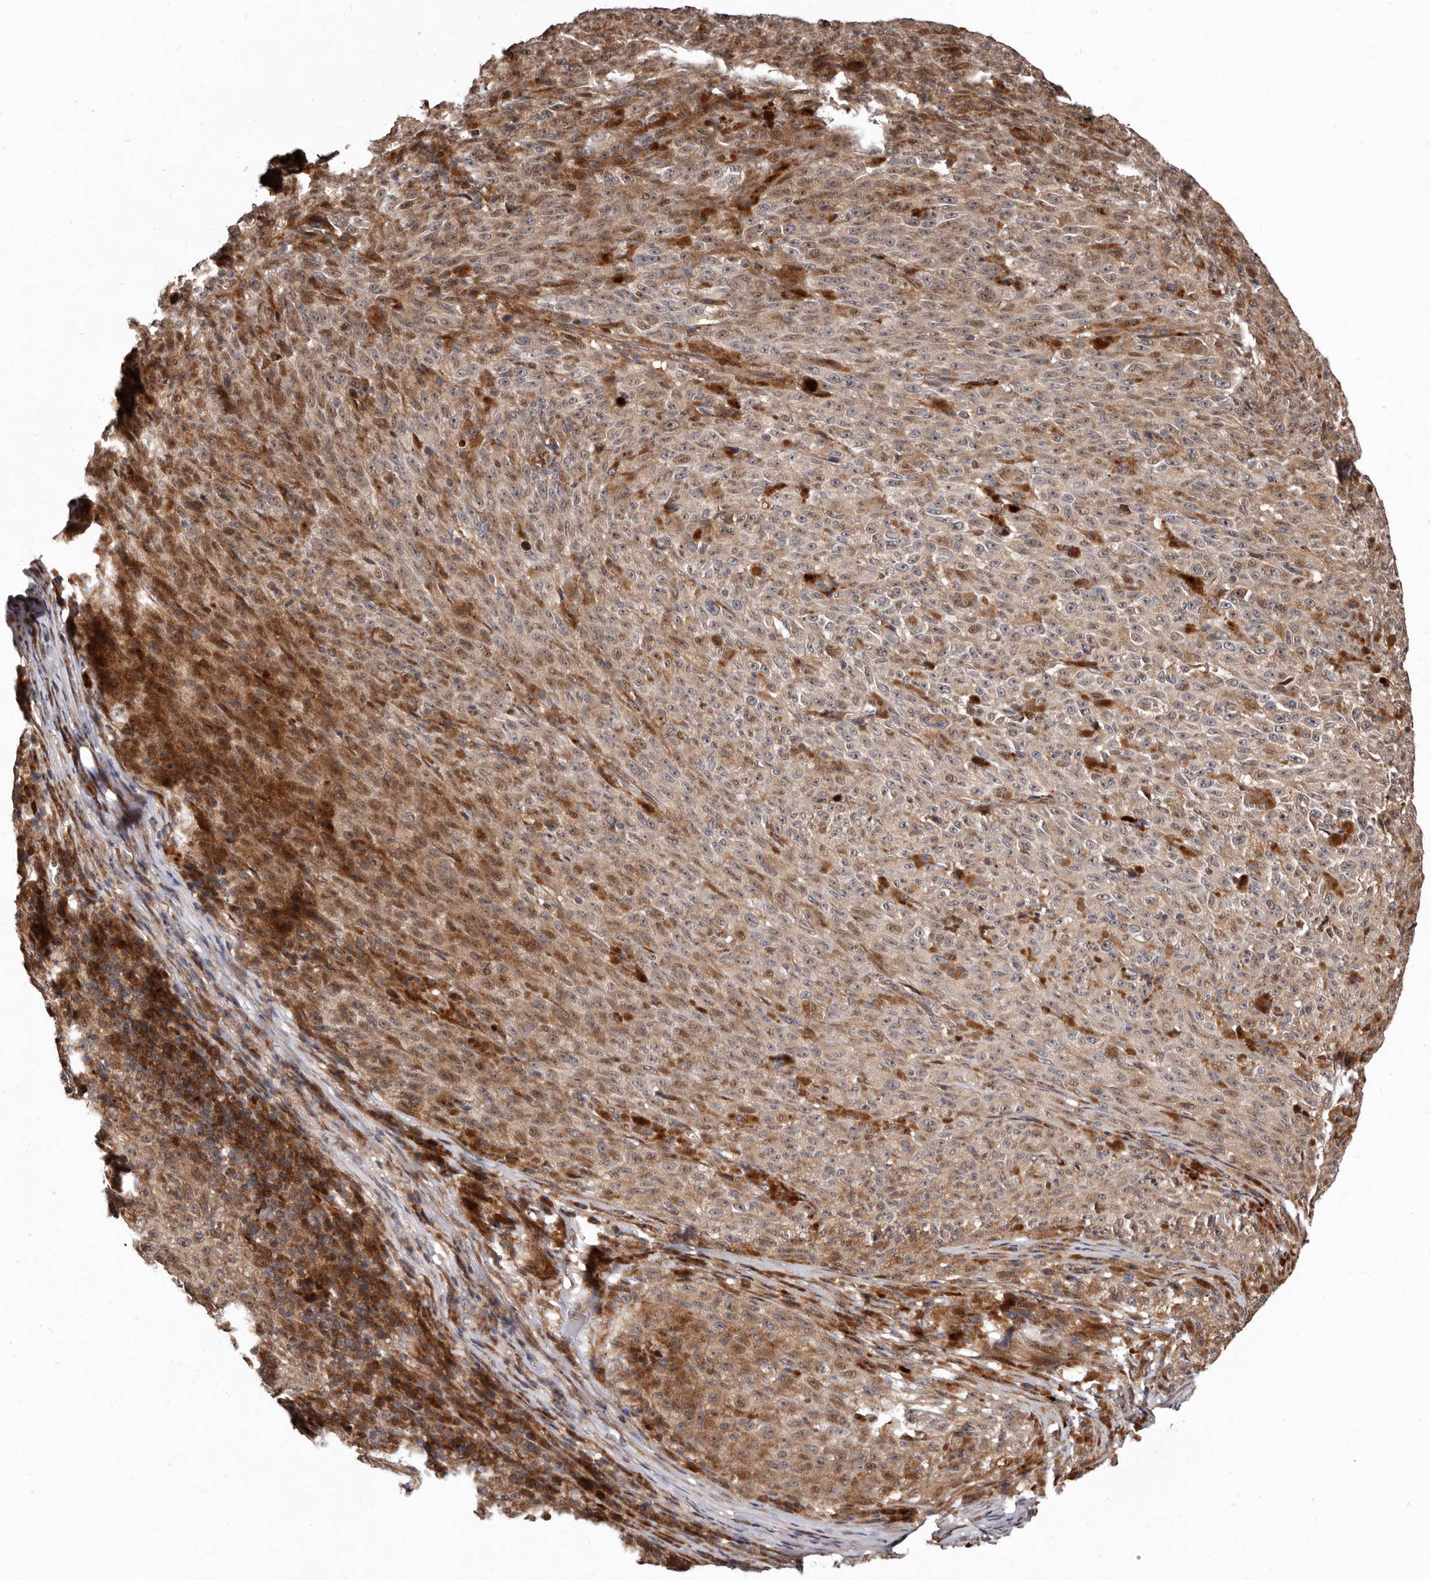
{"staining": {"intensity": "moderate", "quantity": "25%-75%", "location": "cytoplasmic/membranous"}, "tissue": "melanoma", "cell_type": "Tumor cells", "image_type": "cancer", "snomed": [{"axis": "morphology", "description": "Malignant melanoma, NOS"}, {"axis": "topography", "description": "Skin"}], "caption": "High-magnification brightfield microscopy of melanoma stained with DAB (brown) and counterstained with hematoxylin (blue). tumor cells exhibit moderate cytoplasmic/membranous expression is identified in about25%-75% of cells.", "gene": "WEE2", "patient": {"sex": "female", "age": 82}}